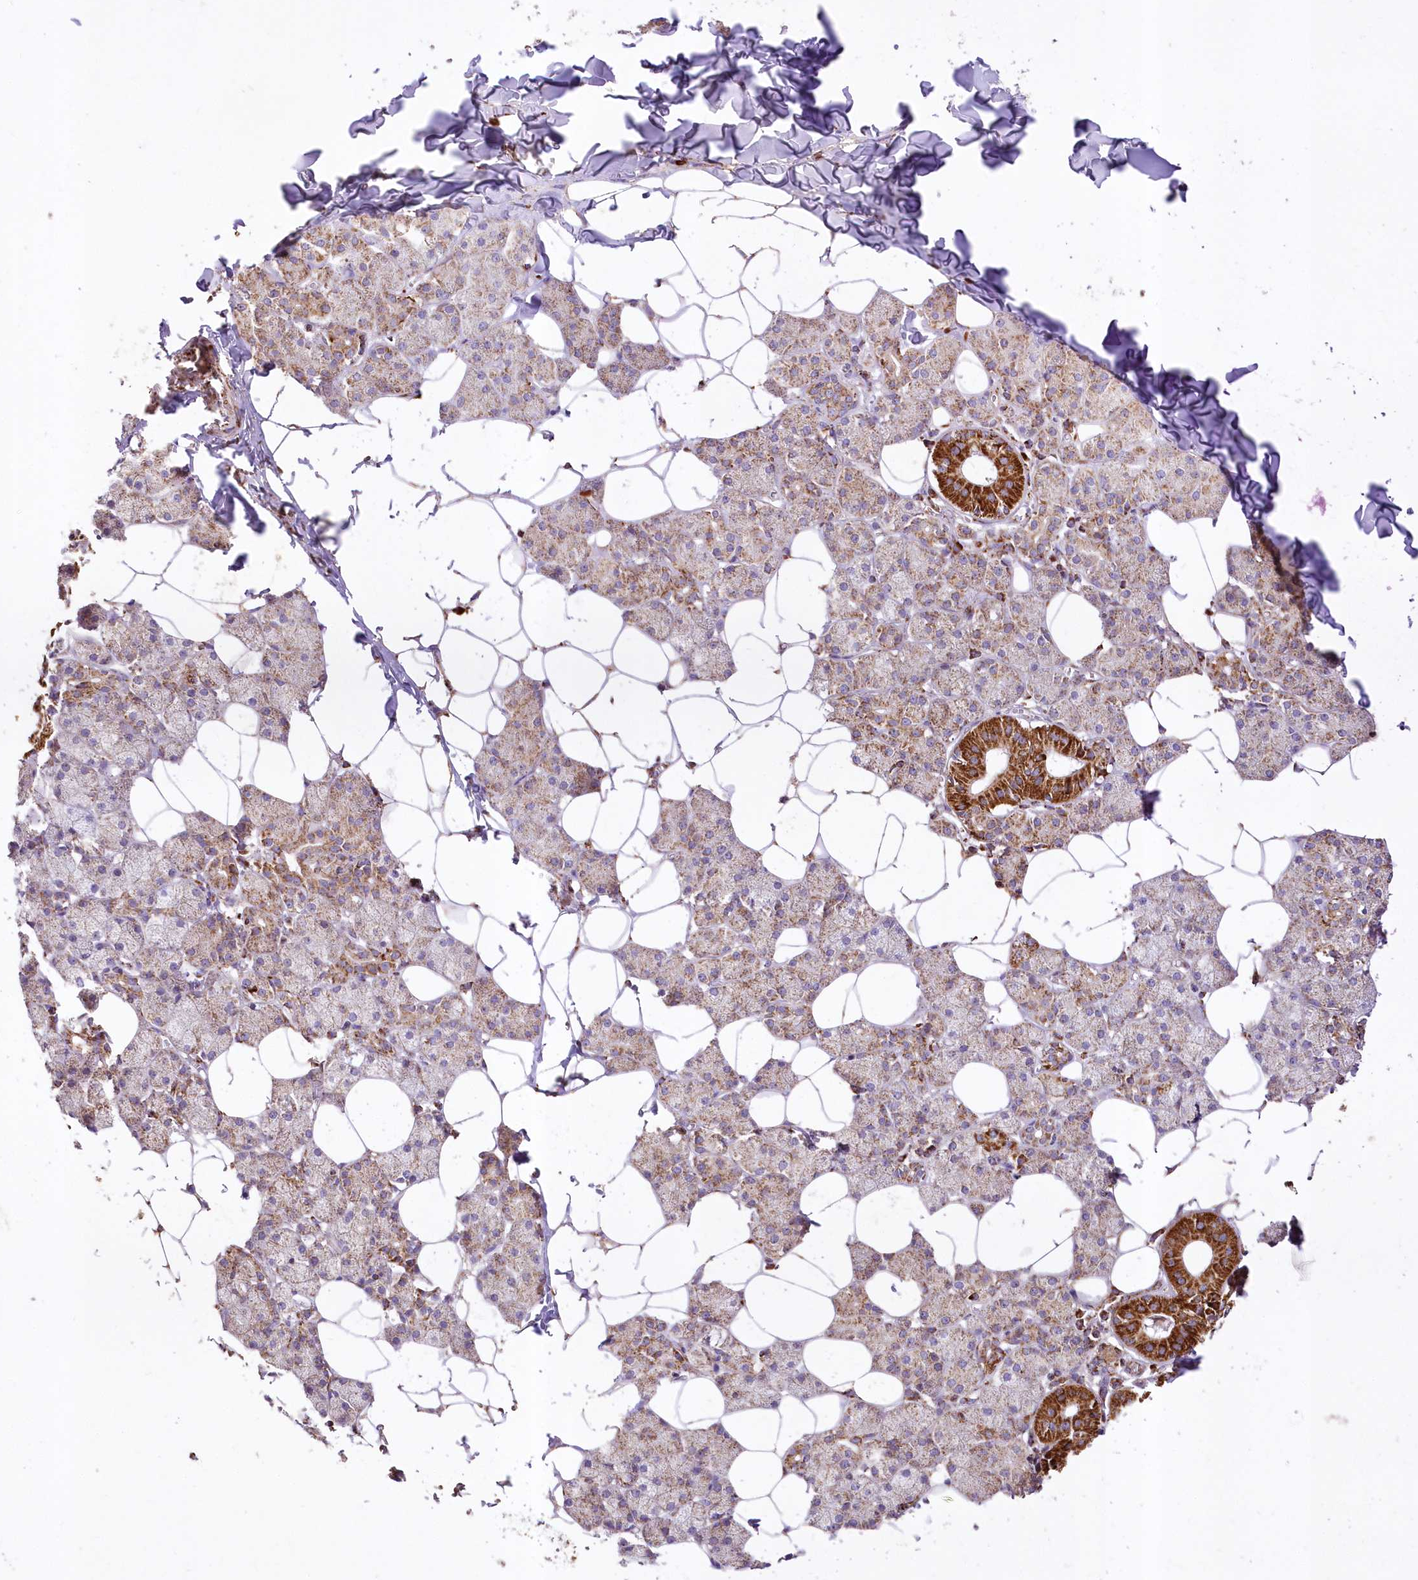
{"staining": {"intensity": "strong", "quantity": "25%-75%", "location": "cytoplasmic/membranous"}, "tissue": "salivary gland", "cell_type": "Glandular cells", "image_type": "normal", "snomed": [{"axis": "morphology", "description": "Normal tissue, NOS"}, {"axis": "topography", "description": "Salivary gland"}], "caption": "Immunohistochemical staining of unremarkable human salivary gland shows strong cytoplasmic/membranous protein expression in about 25%-75% of glandular cells. (brown staining indicates protein expression, while blue staining denotes nuclei).", "gene": "ASNSD1", "patient": {"sex": "female", "age": 33}}